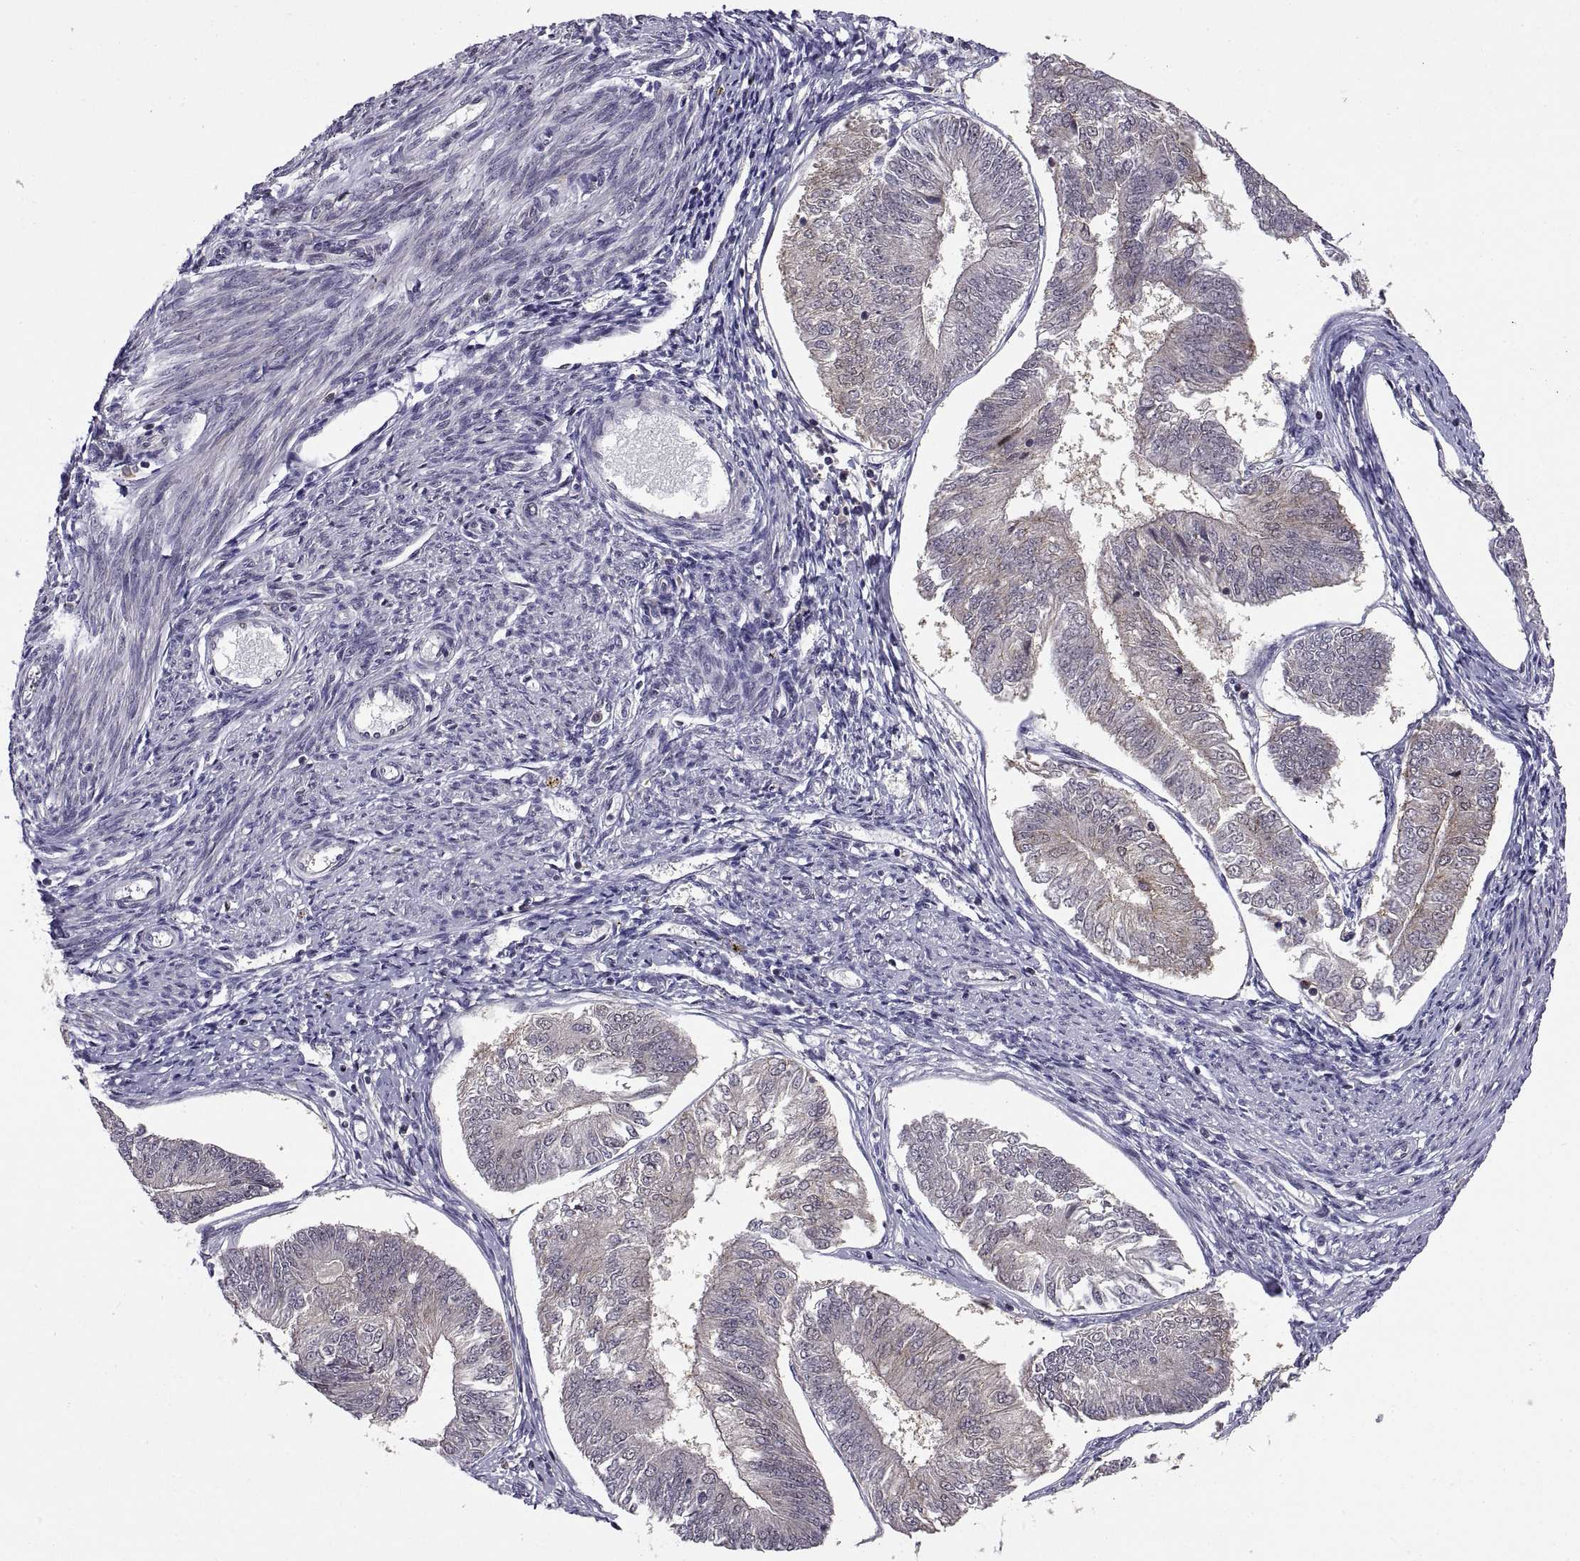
{"staining": {"intensity": "negative", "quantity": "none", "location": "none"}, "tissue": "endometrial cancer", "cell_type": "Tumor cells", "image_type": "cancer", "snomed": [{"axis": "morphology", "description": "Adenocarcinoma, NOS"}, {"axis": "topography", "description": "Endometrium"}], "caption": "This is an immunohistochemistry (IHC) image of adenocarcinoma (endometrial). There is no staining in tumor cells.", "gene": "CHFR", "patient": {"sex": "female", "age": 58}}